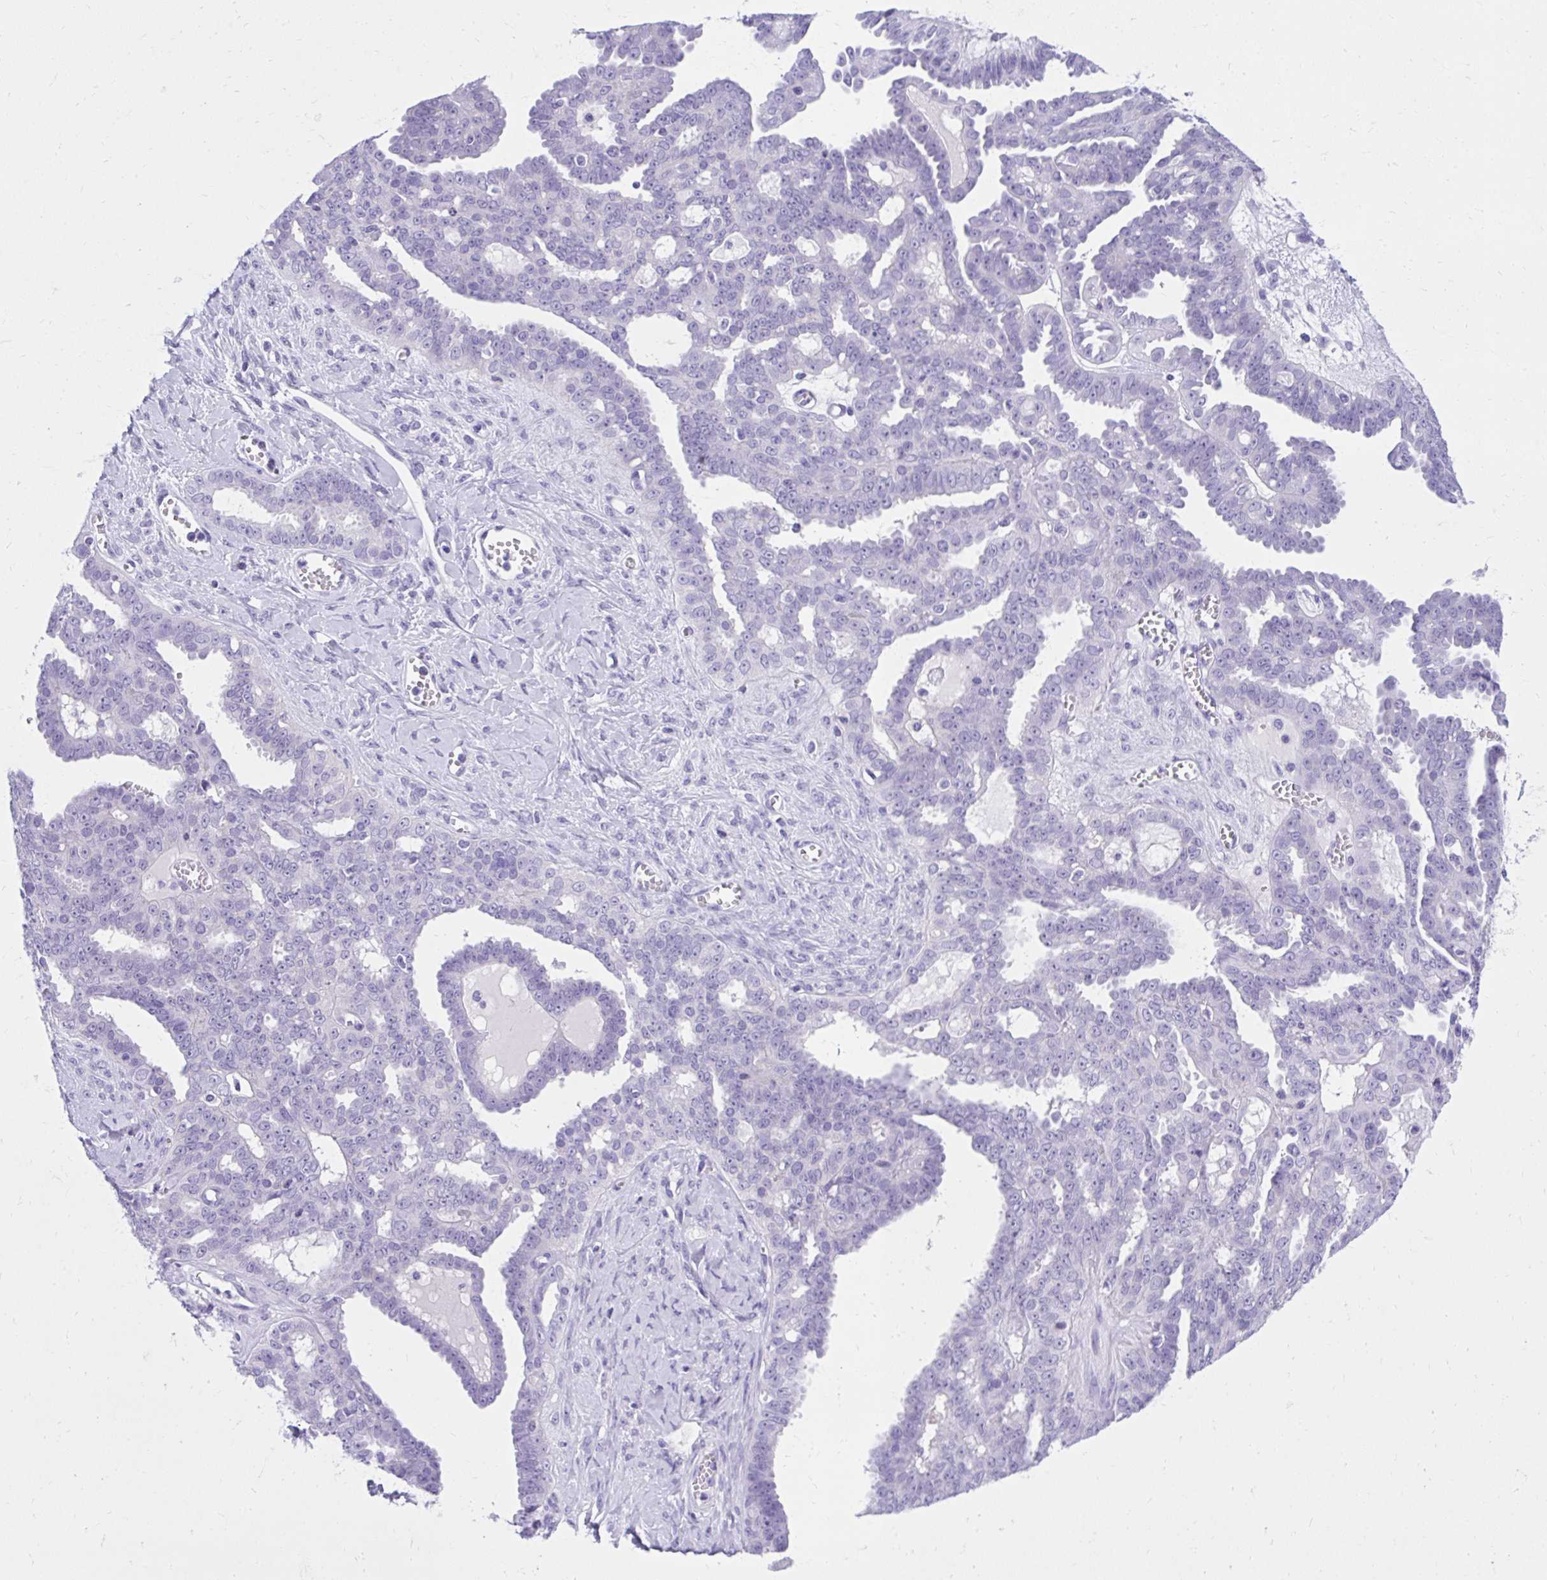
{"staining": {"intensity": "negative", "quantity": "none", "location": "none"}, "tissue": "ovarian cancer", "cell_type": "Tumor cells", "image_type": "cancer", "snomed": [{"axis": "morphology", "description": "Cystadenocarcinoma, serous, NOS"}, {"axis": "topography", "description": "Ovary"}], "caption": "IHC photomicrograph of neoplastic tissue: ovarian cancer (serous cystadenocarcinoma) stained with DAB (3,3'-diaminobenzidine) displays no significant protein positivity in tumor cells.", "gene": "KCNN4", "patient": {"sex": "female", "age": 71}}